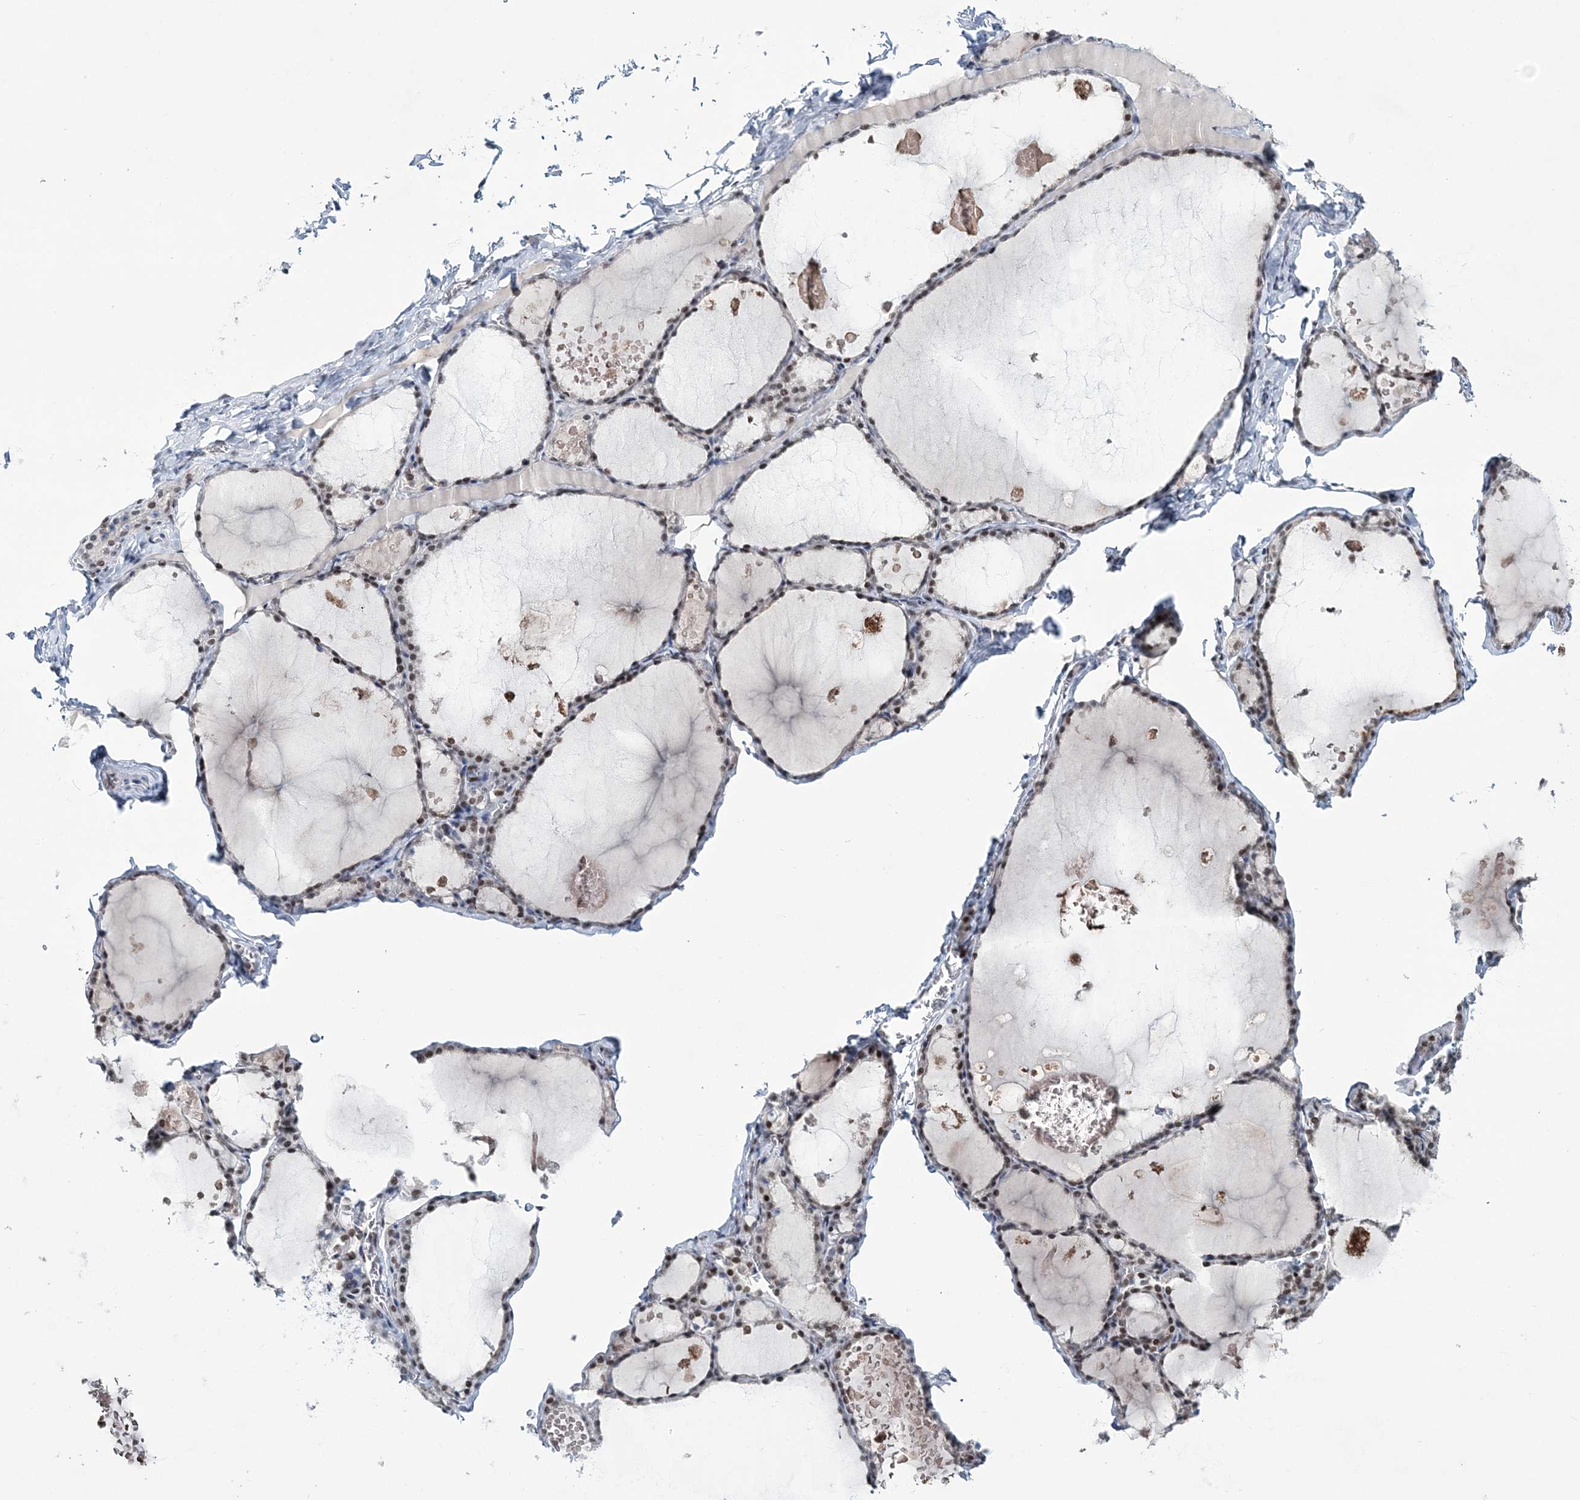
{"staining": {"intensity": "moderate", "quantity": "25%-75%", "location": "nuclear"}, "tissue": "thyroid gland", "cell_type": "Glandular cells", "image_type": "normal", "snomed": [{"axis": "morphology", "description": "Normal tissue, NOS"}, {"axis": "topography", "description": "Thyroid gland"}], "caption": "An immunohistochemistry histopathology image of benign tissue is shown. Protein staining in brown shows moderate nuclear positivity in thyroid gland within glandular cells. (DAB (3,3'-diaminobenzidine) = brown stain, brightfield microscopy at high magnification).", "gene": "LRRFIP2", "patient": {"sex": "male", "age": 56}}